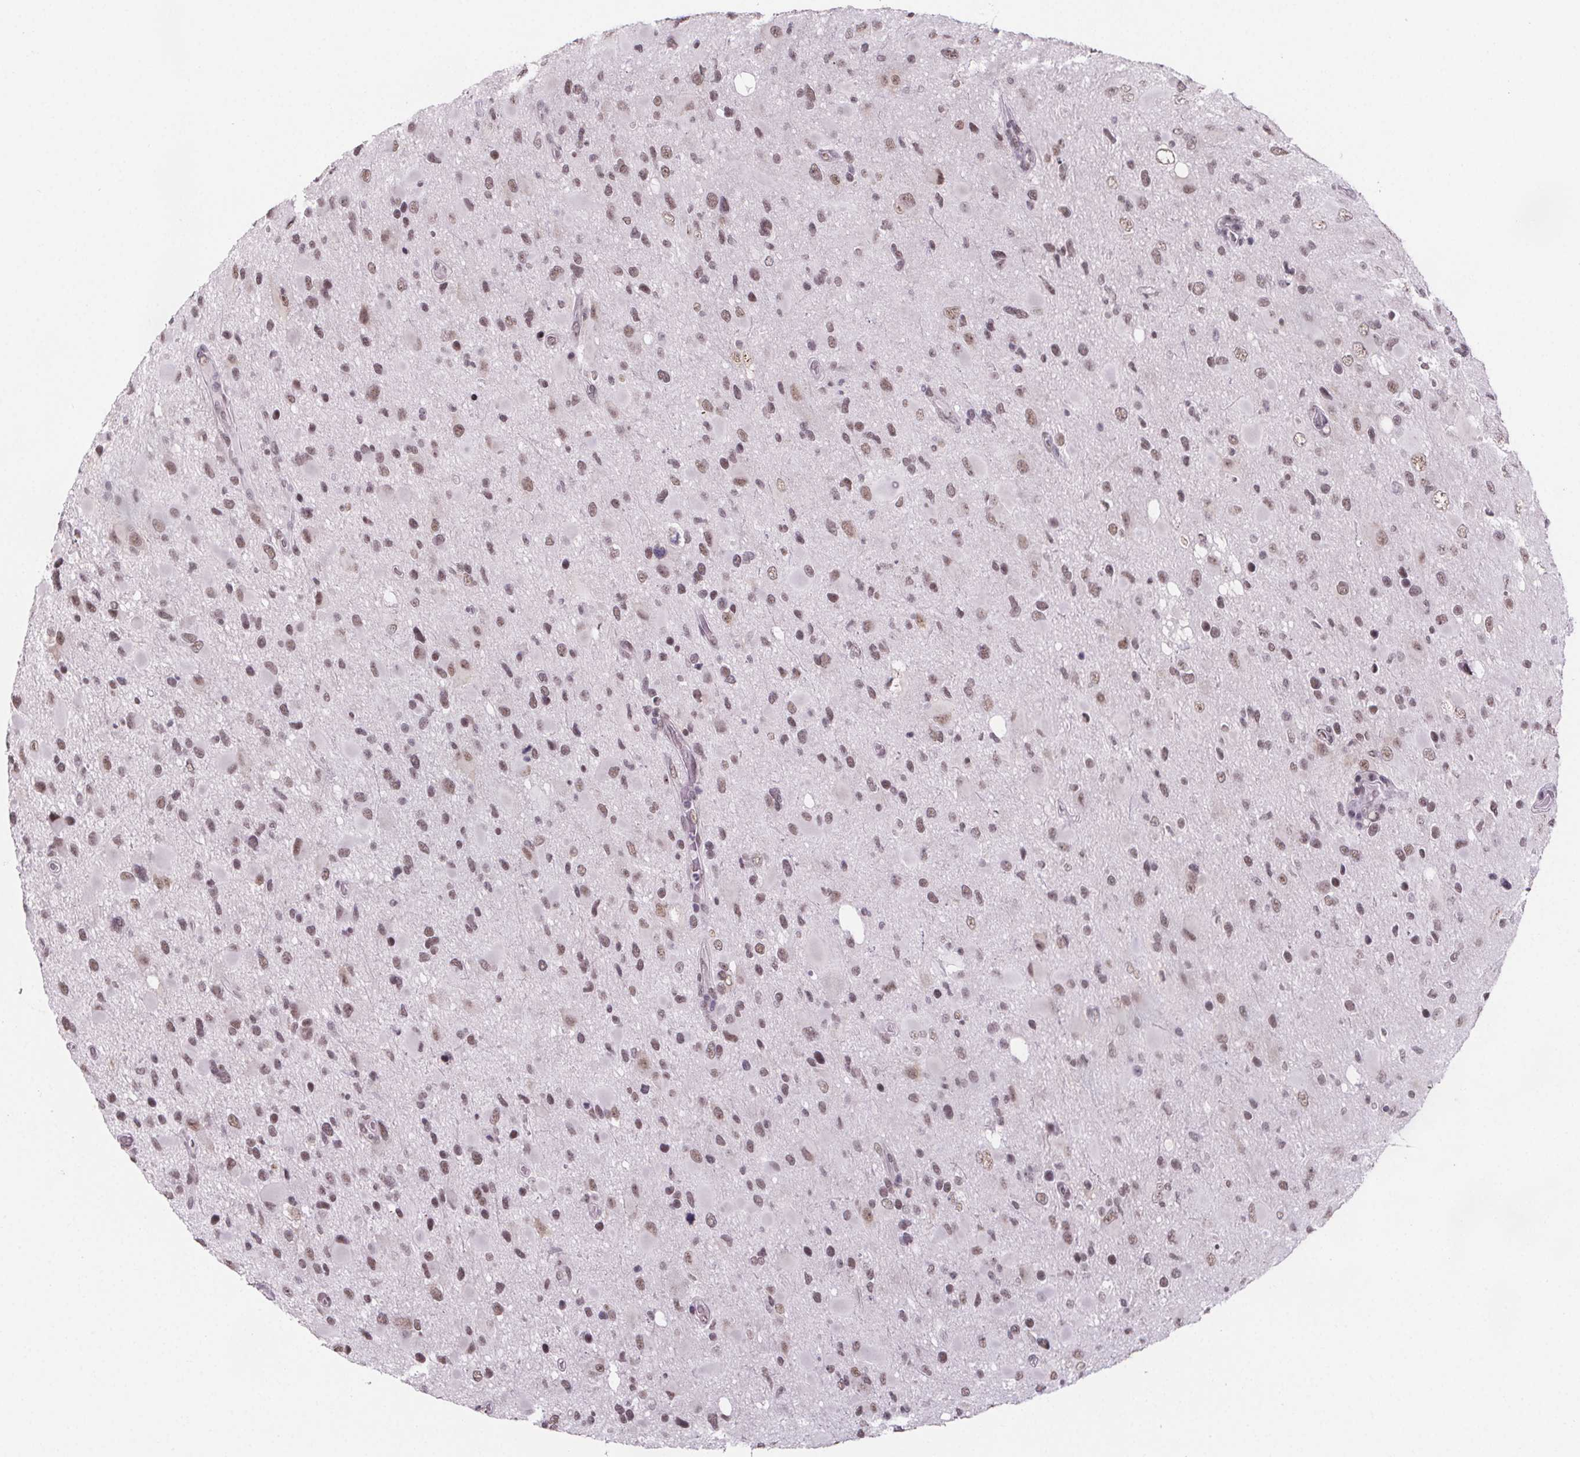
{"staining": {"intensity": "moderate", "quantity": ">75%", "location": "nuclear"}, "tissue": "glioma", "cell_type": "Tumor cells", "image_type": "cancer", "snomed": [{"axis": "morphology", "description": "Glioma, malignant, Low grade"}, {"axis": "topography", "description": "Brain"}], "caption": "Malignant glioma (low-grade) stained for a protein (brown) shows moderate nuclear positive staining in approximately >75% of tumor cells.", "gene": "ZNF572", "patient": {"sex": "female", "age": 32}}